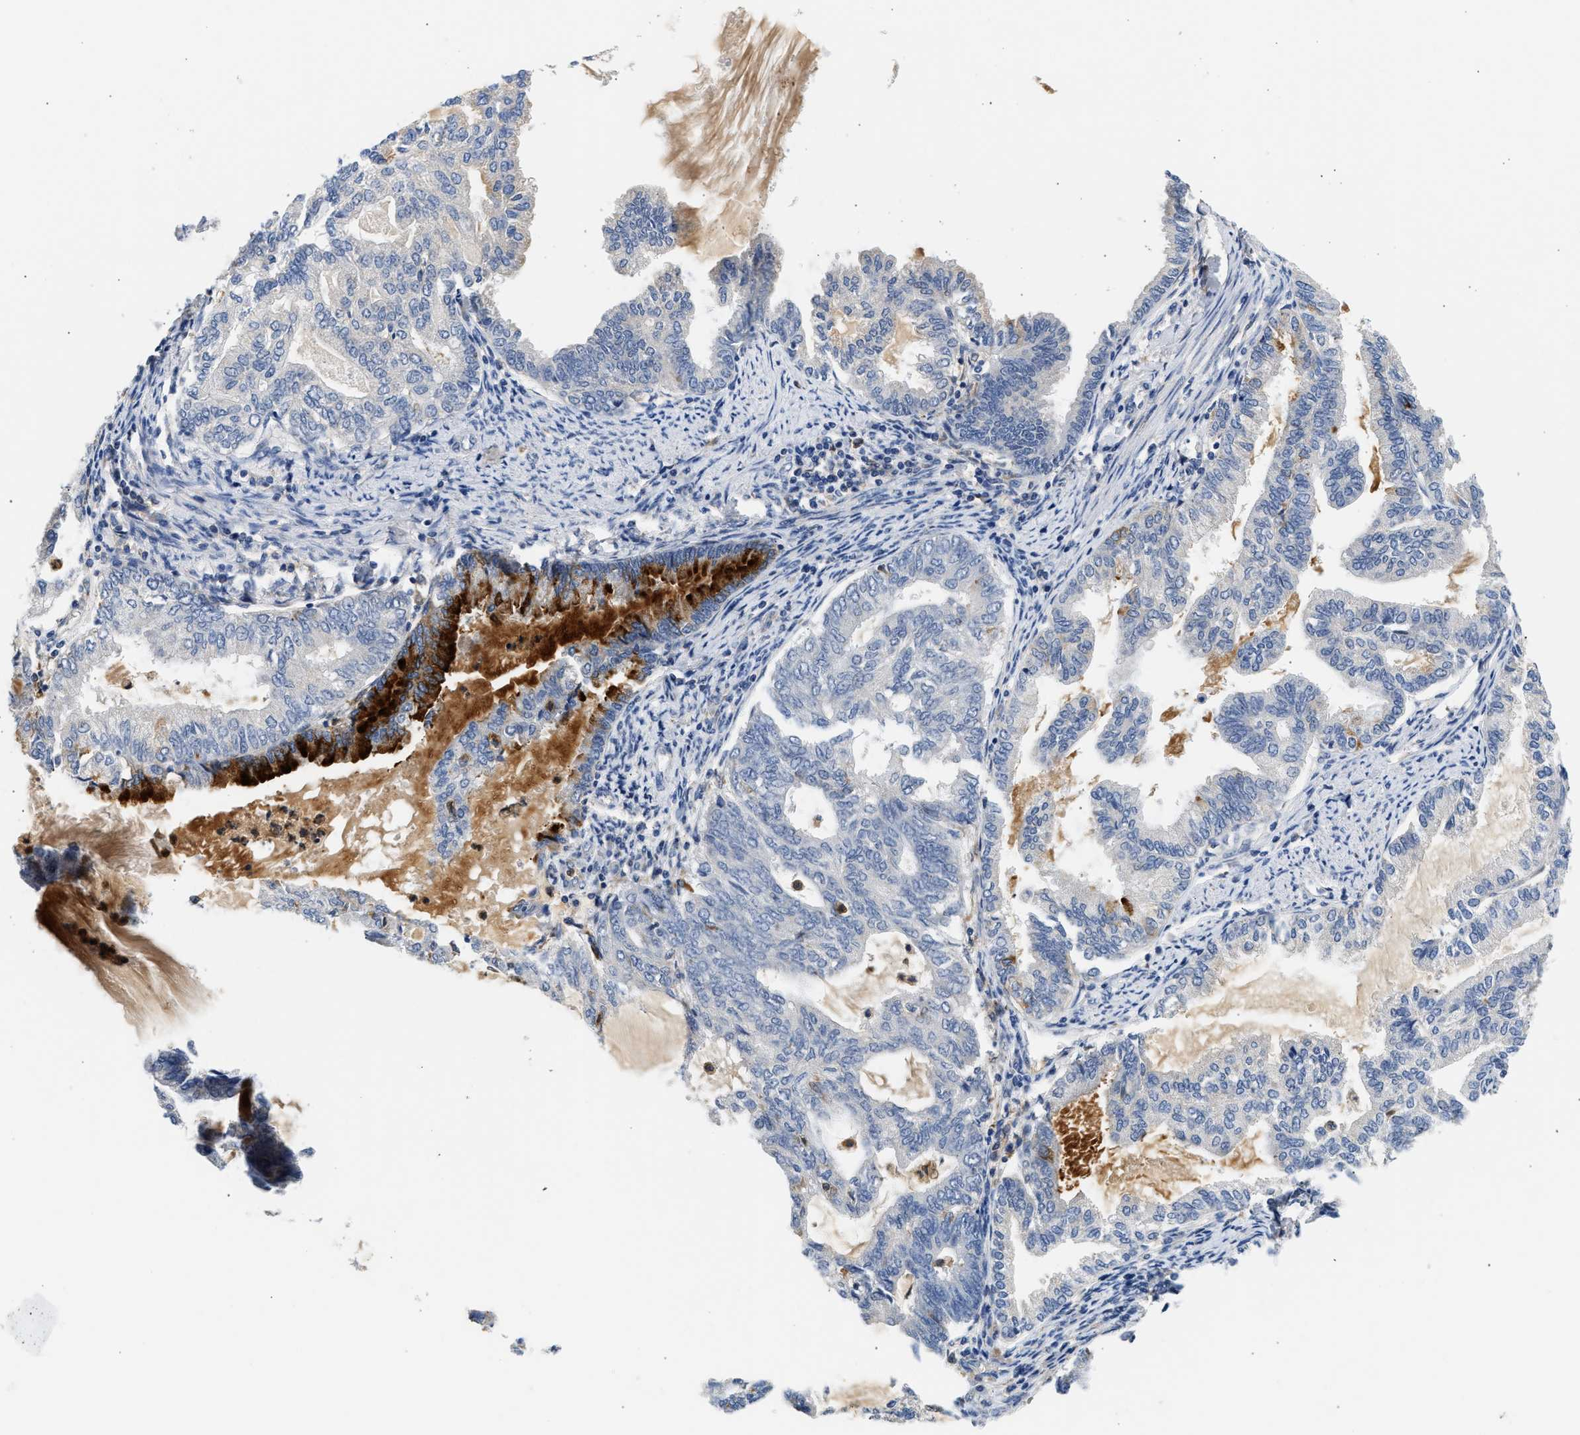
{"staining": {"intensity": "negative", "quantity": "none", "location": "none"}, "tissue": "endometrial cancer", "cell_type": "Tumor cells", "image_type": "cancer", "snomed": [{"axis": "morphology", "description": "Adenocarcinoma, NOS"}, {"axis": "topography", "description": "Endometrium"}], "caption": "This is a histopathology image of immunohistochemistry staining of endometrial cancer, which shows no positivity in tumor cells.", "gene": "RAB31", "patient": {"sex": "female", "age": 86}}